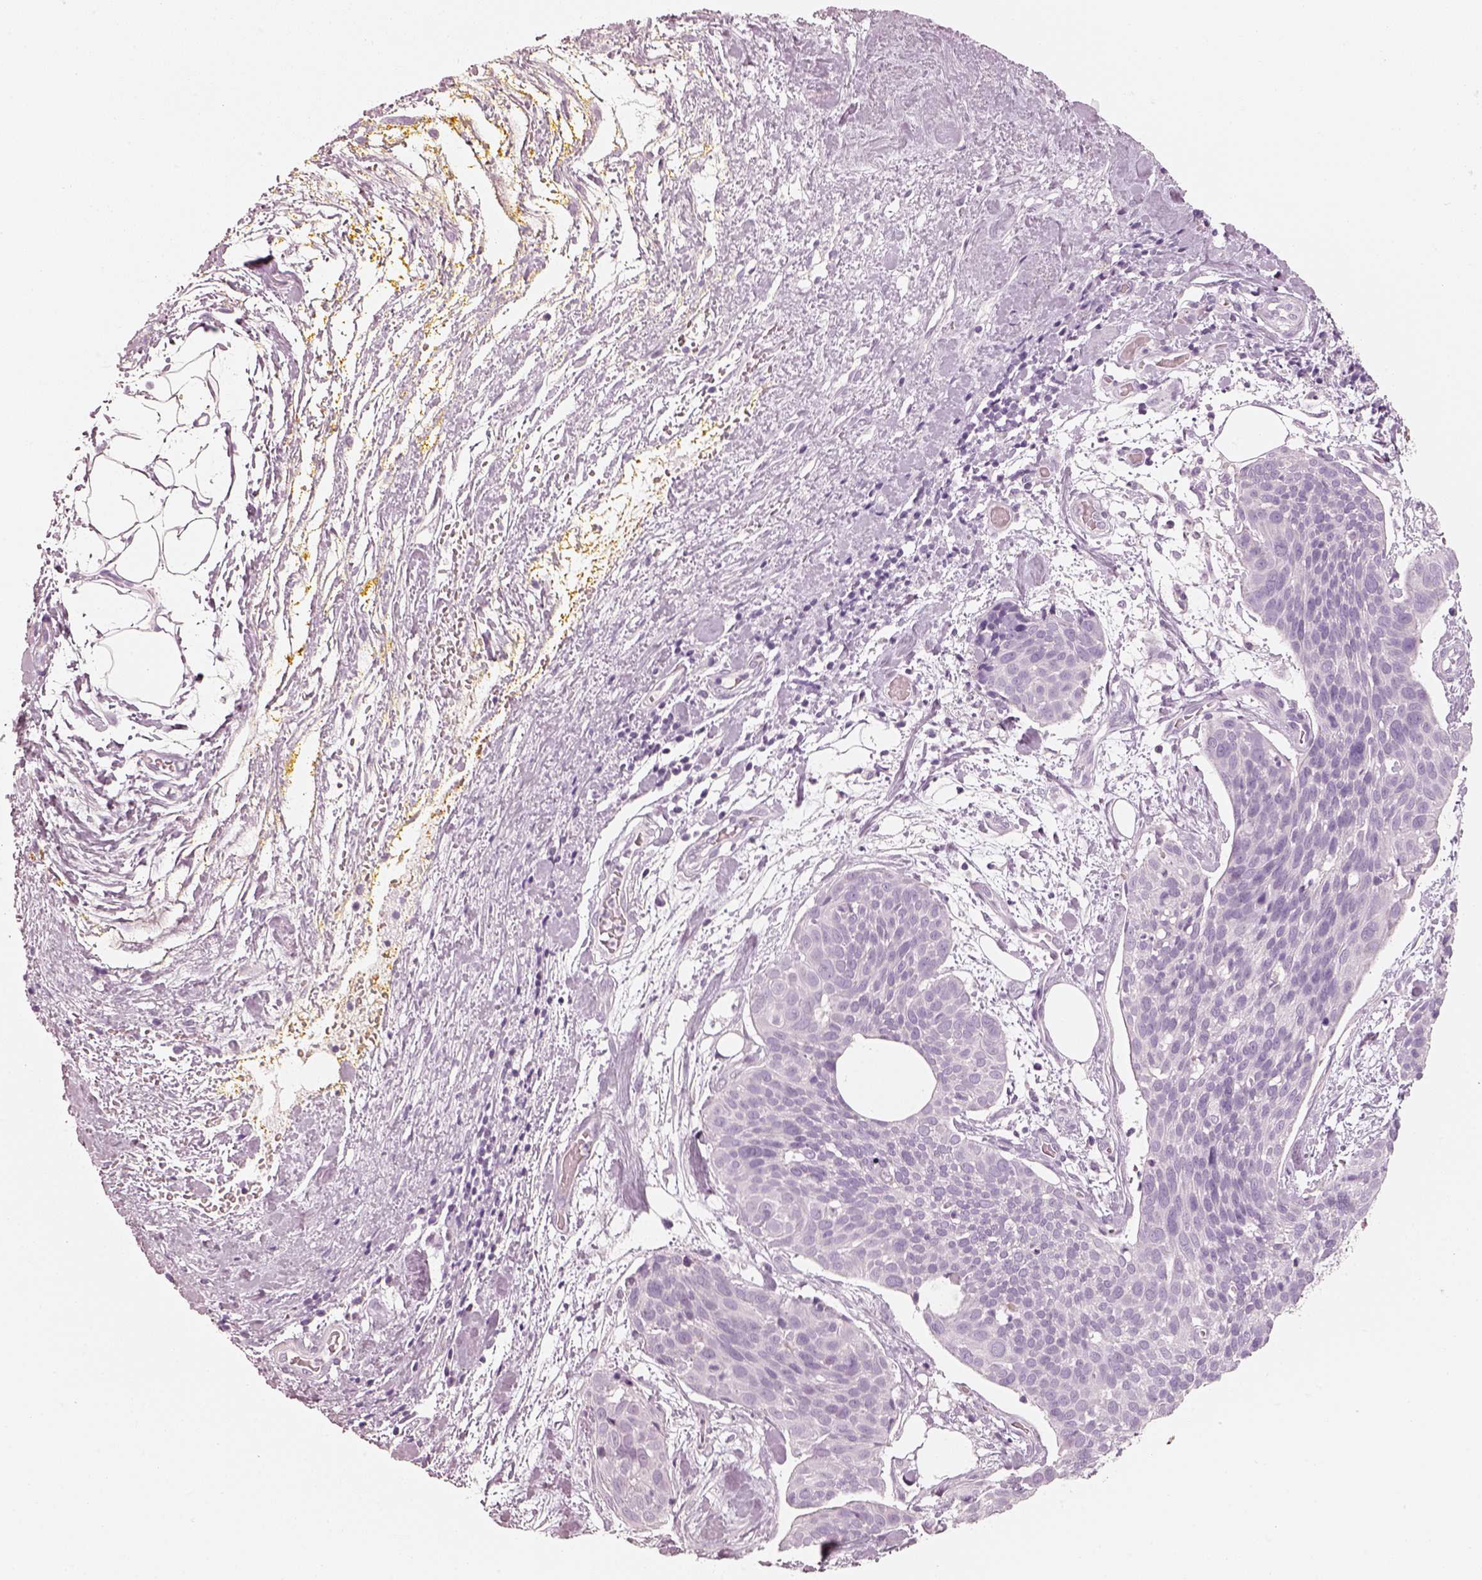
{"staining": {"intensity": "negative", "quantity": "none", "location": "none"}, "tissue": "cervical cancer", "cell_type": "Tumor cells", "image_type": "cancer", "snomed": [{"axis": "morphology", "description": "Squamous cell carcinoma, NOS"}, {"axis": "topography", "description": "Cervix"}], "caption": "The micrograph reveals no staining of tumor cells in cervical squamous cell carcinoma. (Brightfield microscopy of DAB immunohistochemistry at high magnification).", "gene": "R3HDML", "patient": {"sex": "female", "age": 39}}